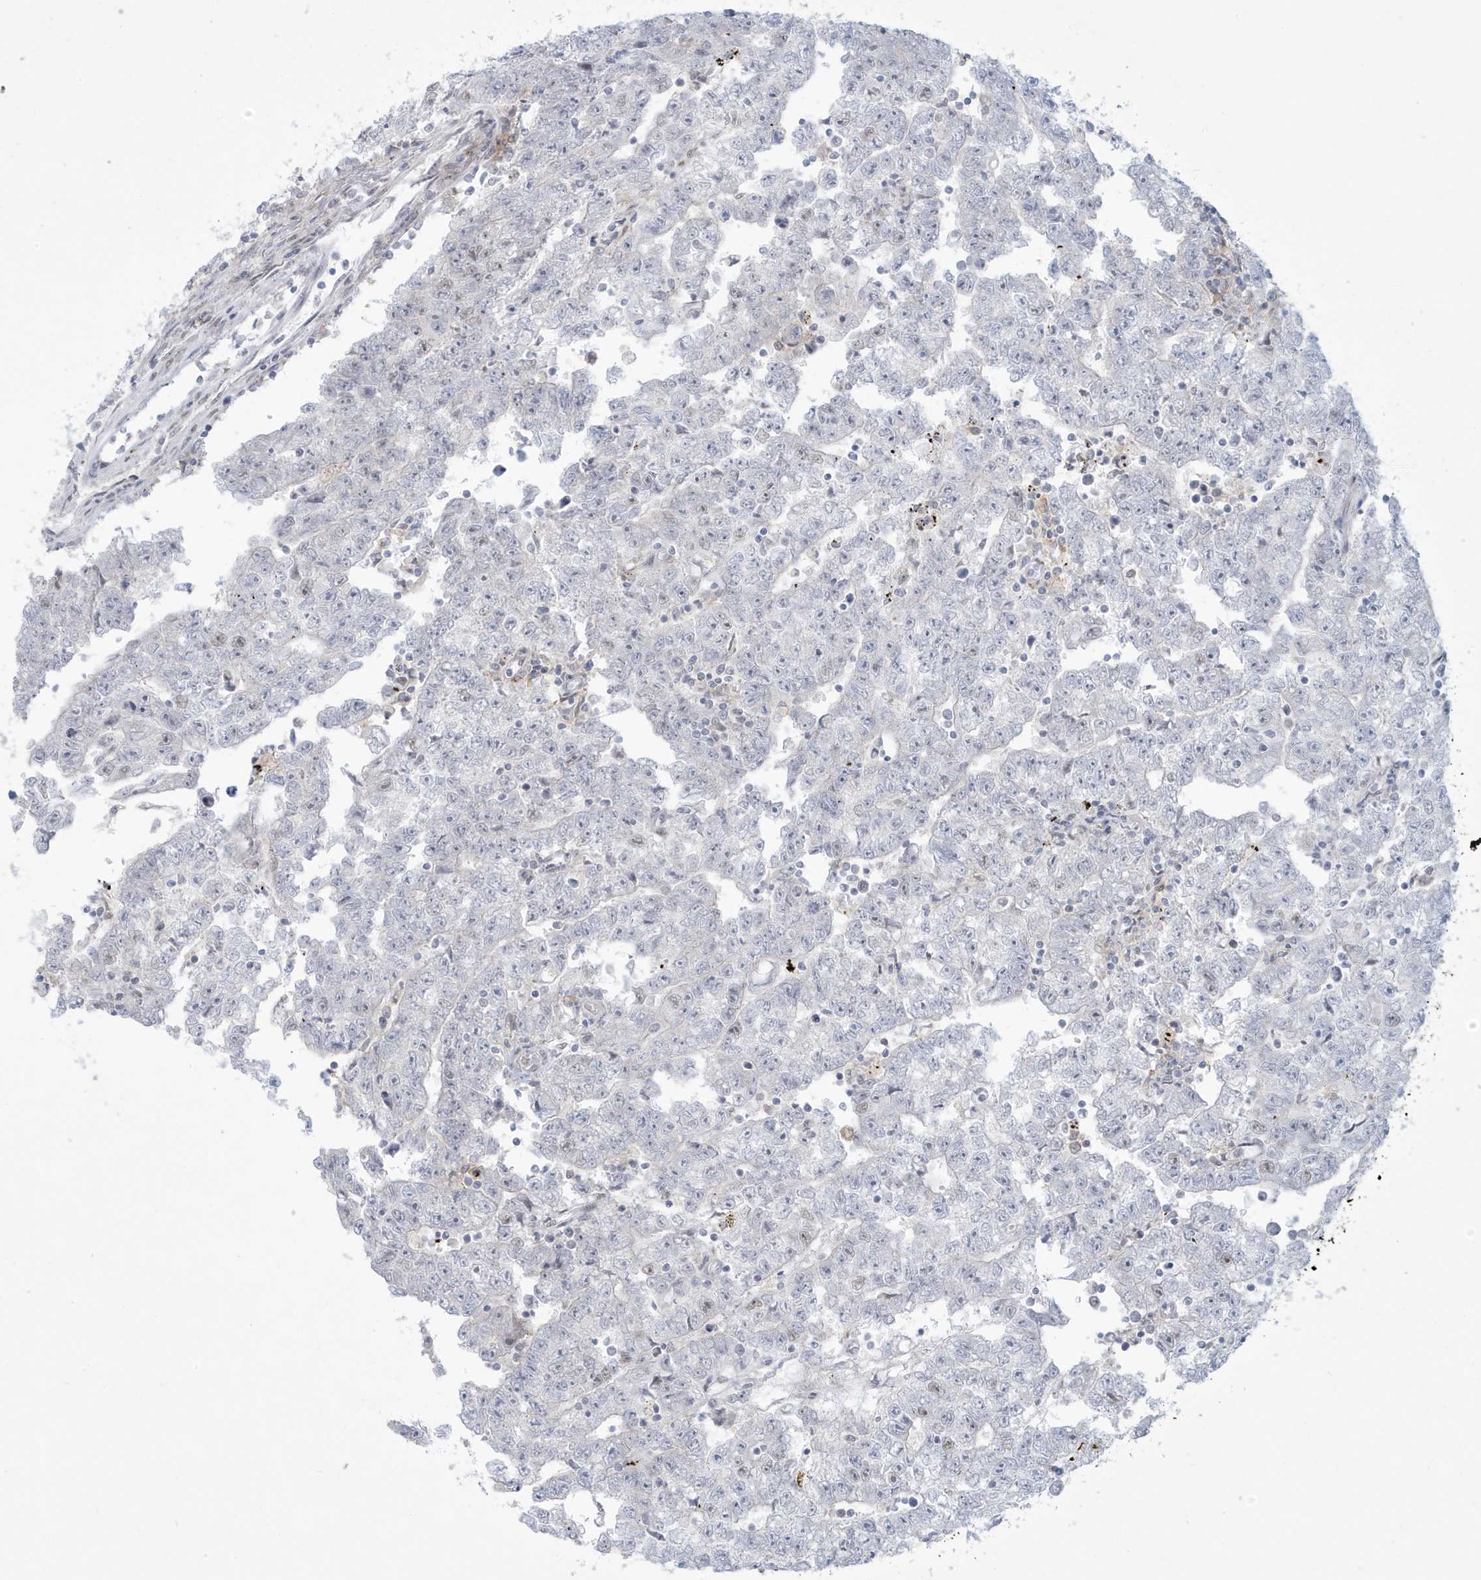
{"staining": {"intensity": "negative", "quantity": "none", "location": "none"}, "tissue": "testis cancer", "cell_type": "Tumor cells", "image_type": "cancer", "snomed": [{"axis": "morphology", "description": "Carcinoma, Embryonal, NOS"}, {"axis": "topography", "description": "Testis"}], "caption": "IHC of embryonal carcinoma (testis) exhibits no staining in tumor cells. (DAB immunohistochemistry (IHC) with hematoxylin counter stain).", "gene": "HERC6", "patient": {"sex": "male", "age": 25}}